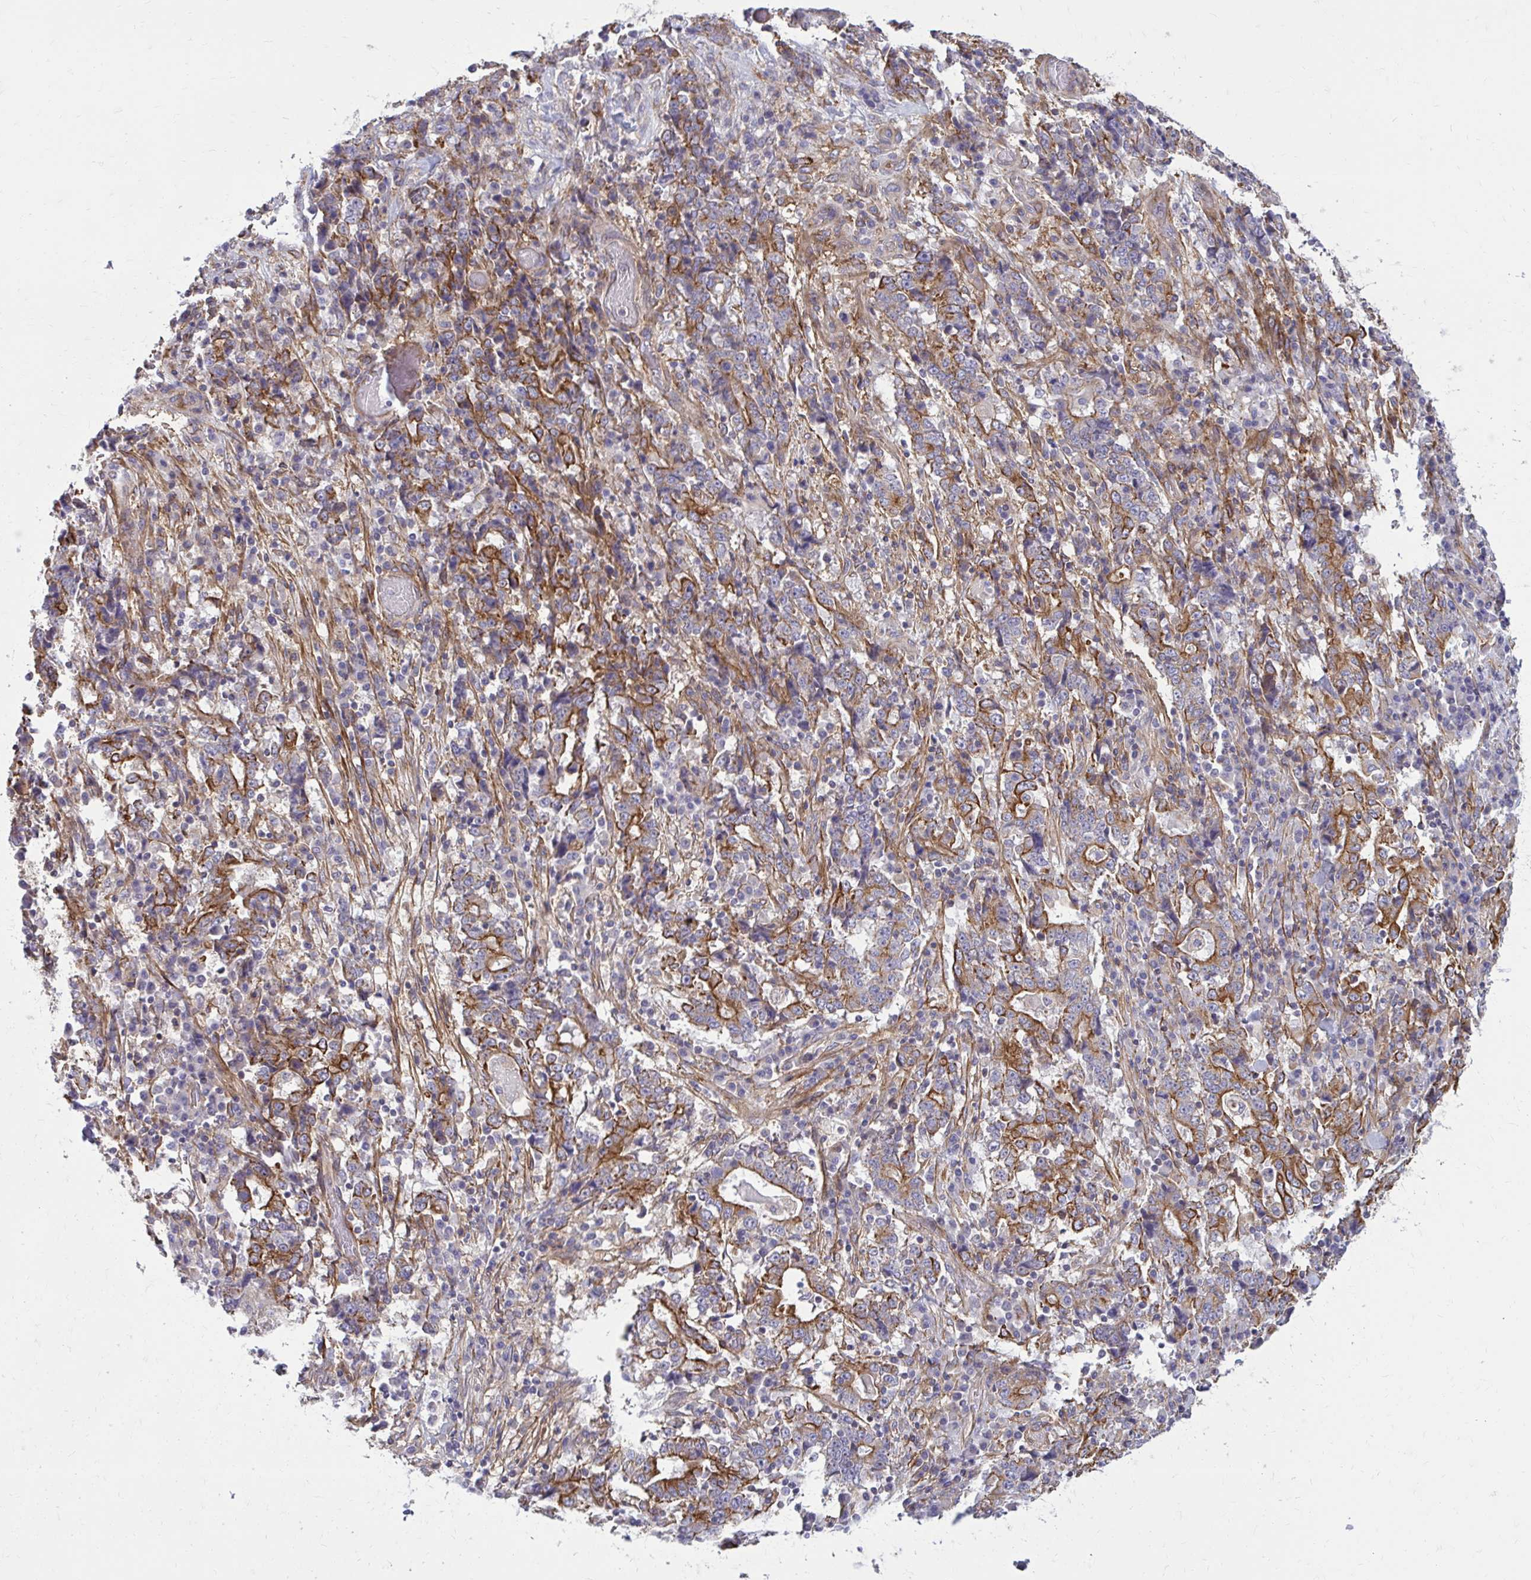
{"staining": {"intensity": "strong", "quantity": "25%-75%", "location": "cytoplasmic/membranous"}, "tissue": "stomach cancer", "cell_type": "Tumor cells", "image_type": "cancer", "snomed": [{"axis": "morphology", "description": "Normal tissue, NOS"}, {"axis": "morphology", "description": "Adenocarcinoma, NOS"}, {"axis": "topography", "description": "Stomach, upper"}, {"axis": "topography", "description": "Stomach"}], "caption": "IHC of human adenocarcinoma (stomach) shows high levels of strong cytoplasmic/membranous staining in approximately 25%-75% of tumor cells. The protein of interest is shown in brown color, while the nuclei are stained blue.", "gene": "FAP", "patient": {"sex": "male", "age": 59}}